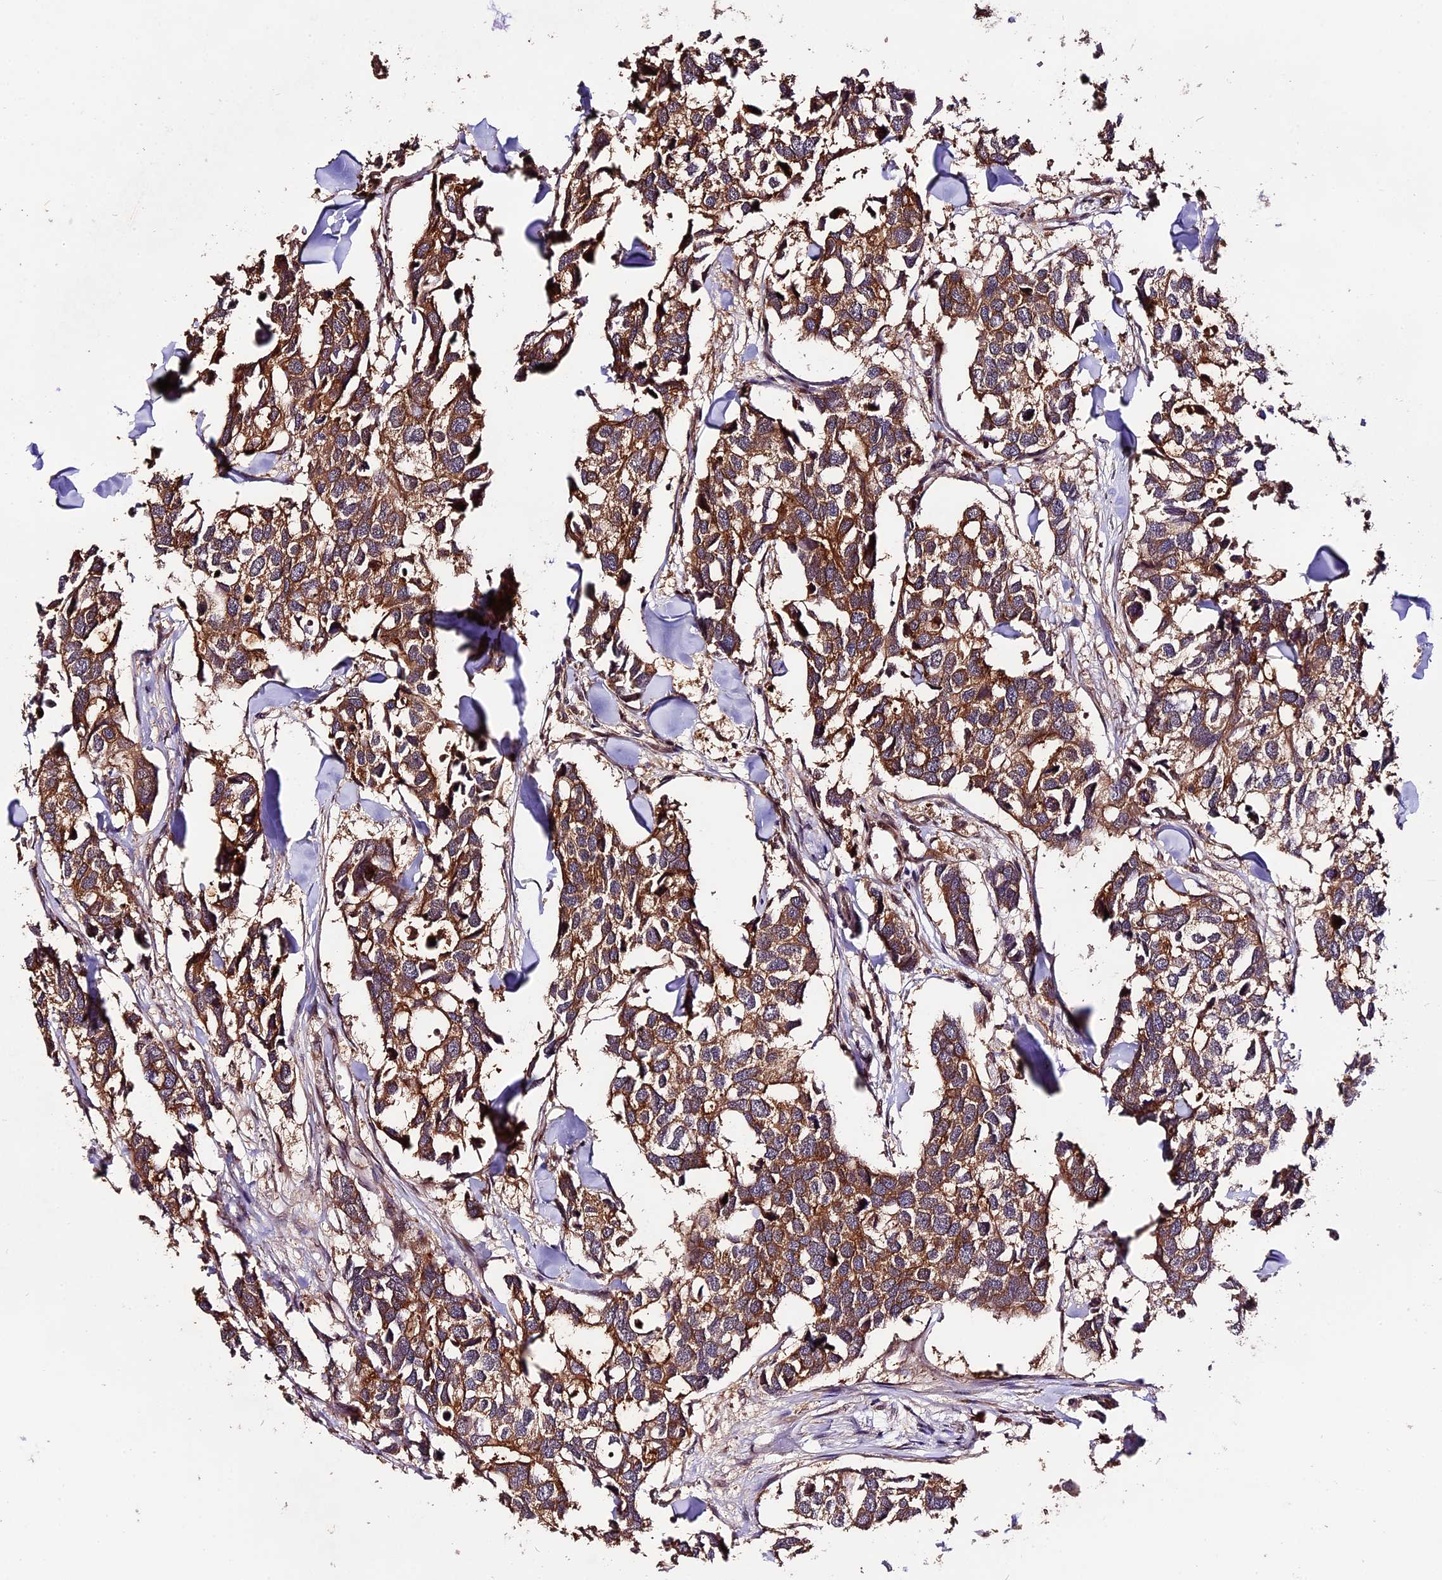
{"staining": {"intensity": "moderate", "quantity": ">75%", "location": "cytoplasmic/membranous"}, "tissue": "breast cancer", "cell_type": "Tumor cells", "image_type": "cancer", "snomed": [{"axis": "morphology", "description": "Duct carcinoma"}, {"axis": "topography", "description": "Breast"}], "caption": "IHC photomicrograph of breast cancer (invasive ductal carcinoma) stained for a protein (brown), which shows medium levels of moderate cytoplasmic/membranous positivity in approximately >75% of tumor cells.", "gene": "TRMT1", "patient": {"sex": "female", "age": 83}}